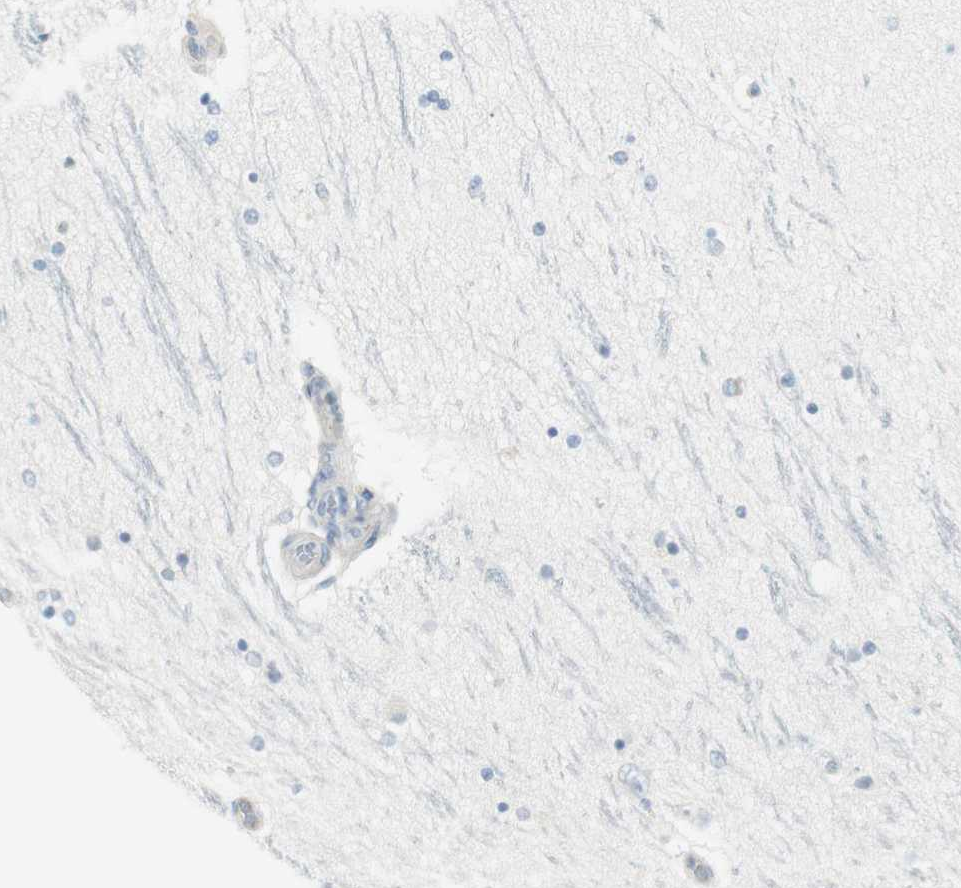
{"staining": {"intensity": "negative", "quantity": "none", "location": "none"}, "tissue": "hippocampus", "cell_type": "Glial cells", "image_type": "normal", "snomed": [{"axis": "morphology", "description": "Normal tissue, NOS"}, {"axis": "topography", "description": "Hippocampus"}], "caption": "Immunohistochemical staining of normal human hippocampus exhibits no significant staining in glial cells.", "gene": "MLLT10", "patient": {"sex": "female", "age": 54}}